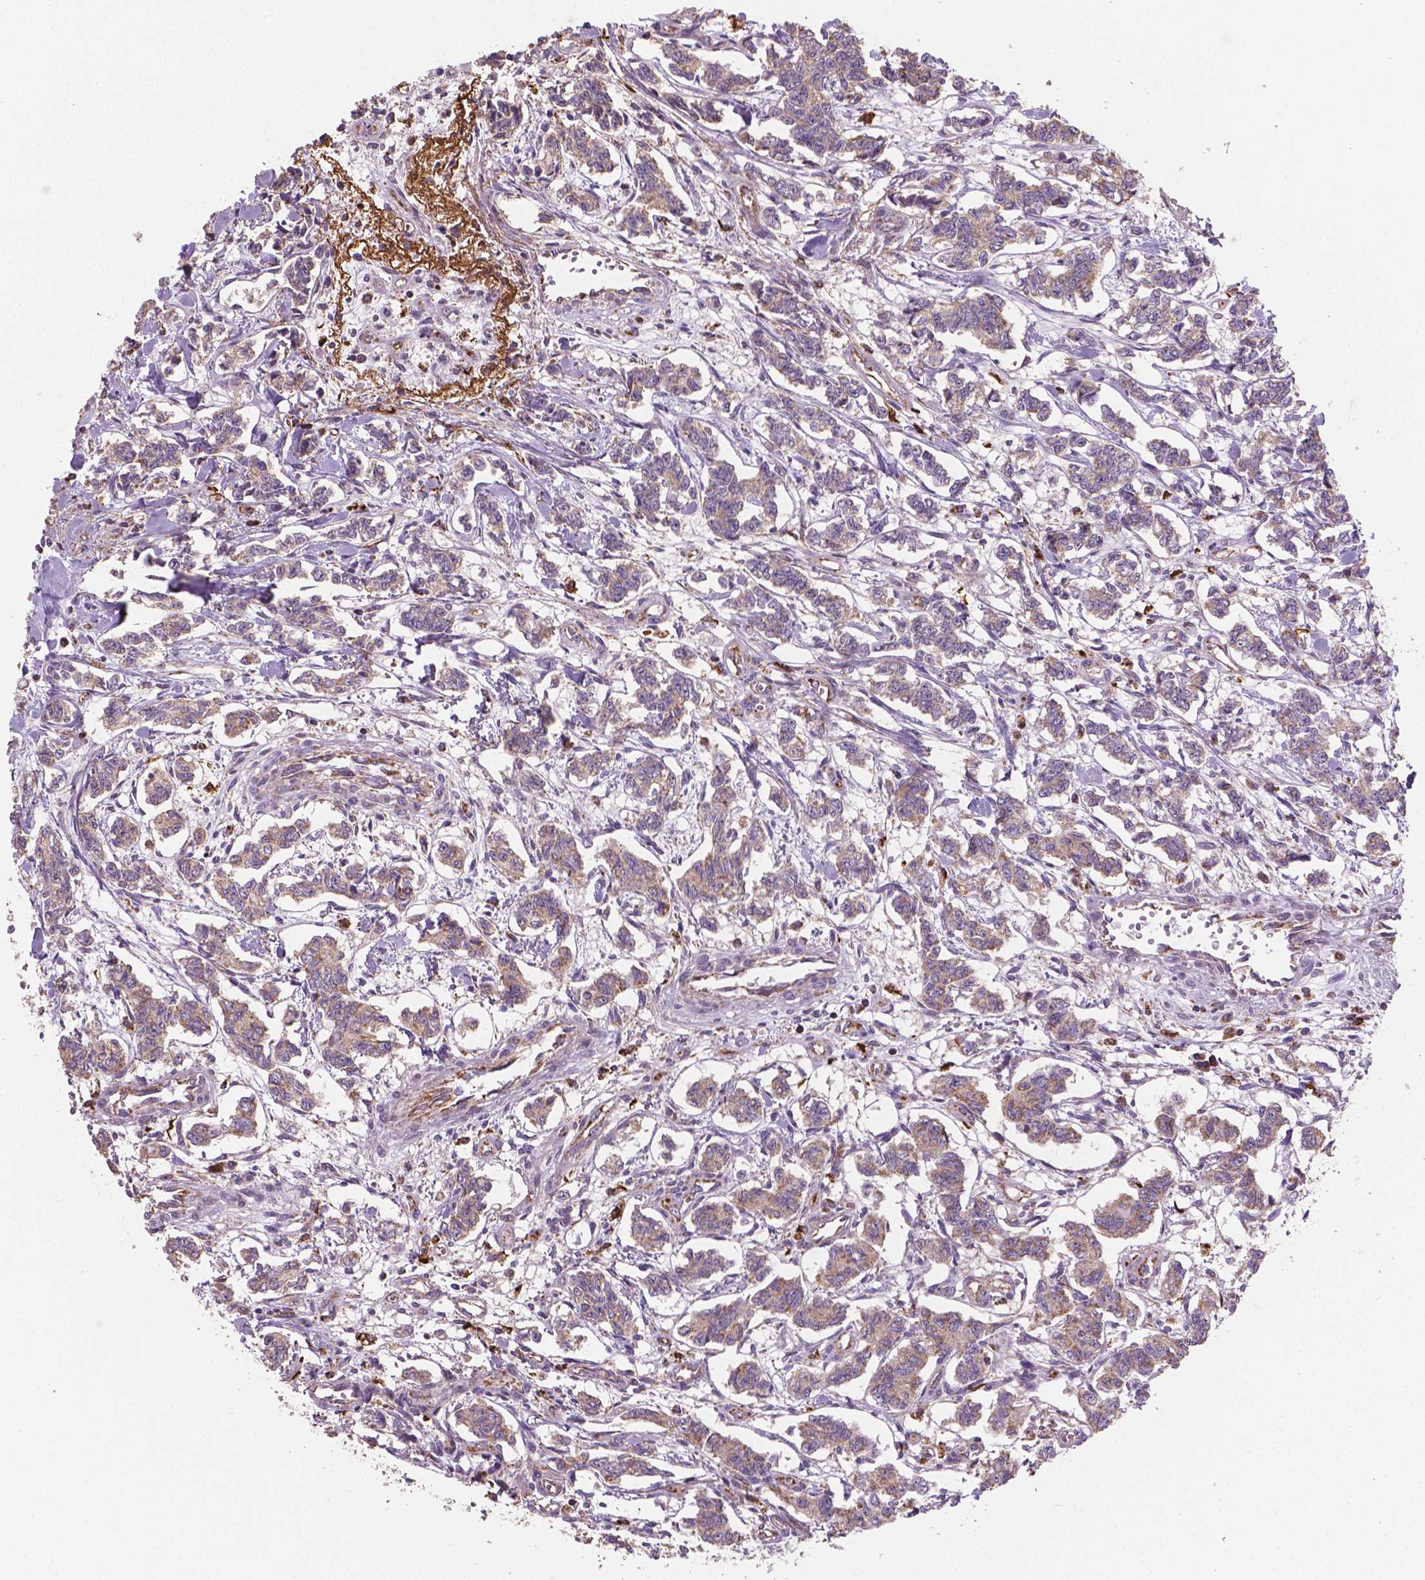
{"staining": {"intensity": "weak", "quantity": ">75%", "location": "cytoplasmic/membranous"}, "tissue": "carcinoid", "cell_type": "Tumor cells", "image_type": "cancer", "snomed": [{"axis": "morphology", "description": "Carcinoid, malignant, NOS"}, {"axis": "topography", "description": "Kidney"}], "caption": "DAB immunohistochemical staining of carcinoid (malignant) displays weak cytoplasmic/membranous protein staining in about >75% of tumor cells. (Brightfield microscopy of DAB IHC at high magnification).", "gene": "TCAF1", "patient": {"sex": "female", "age": 41}}